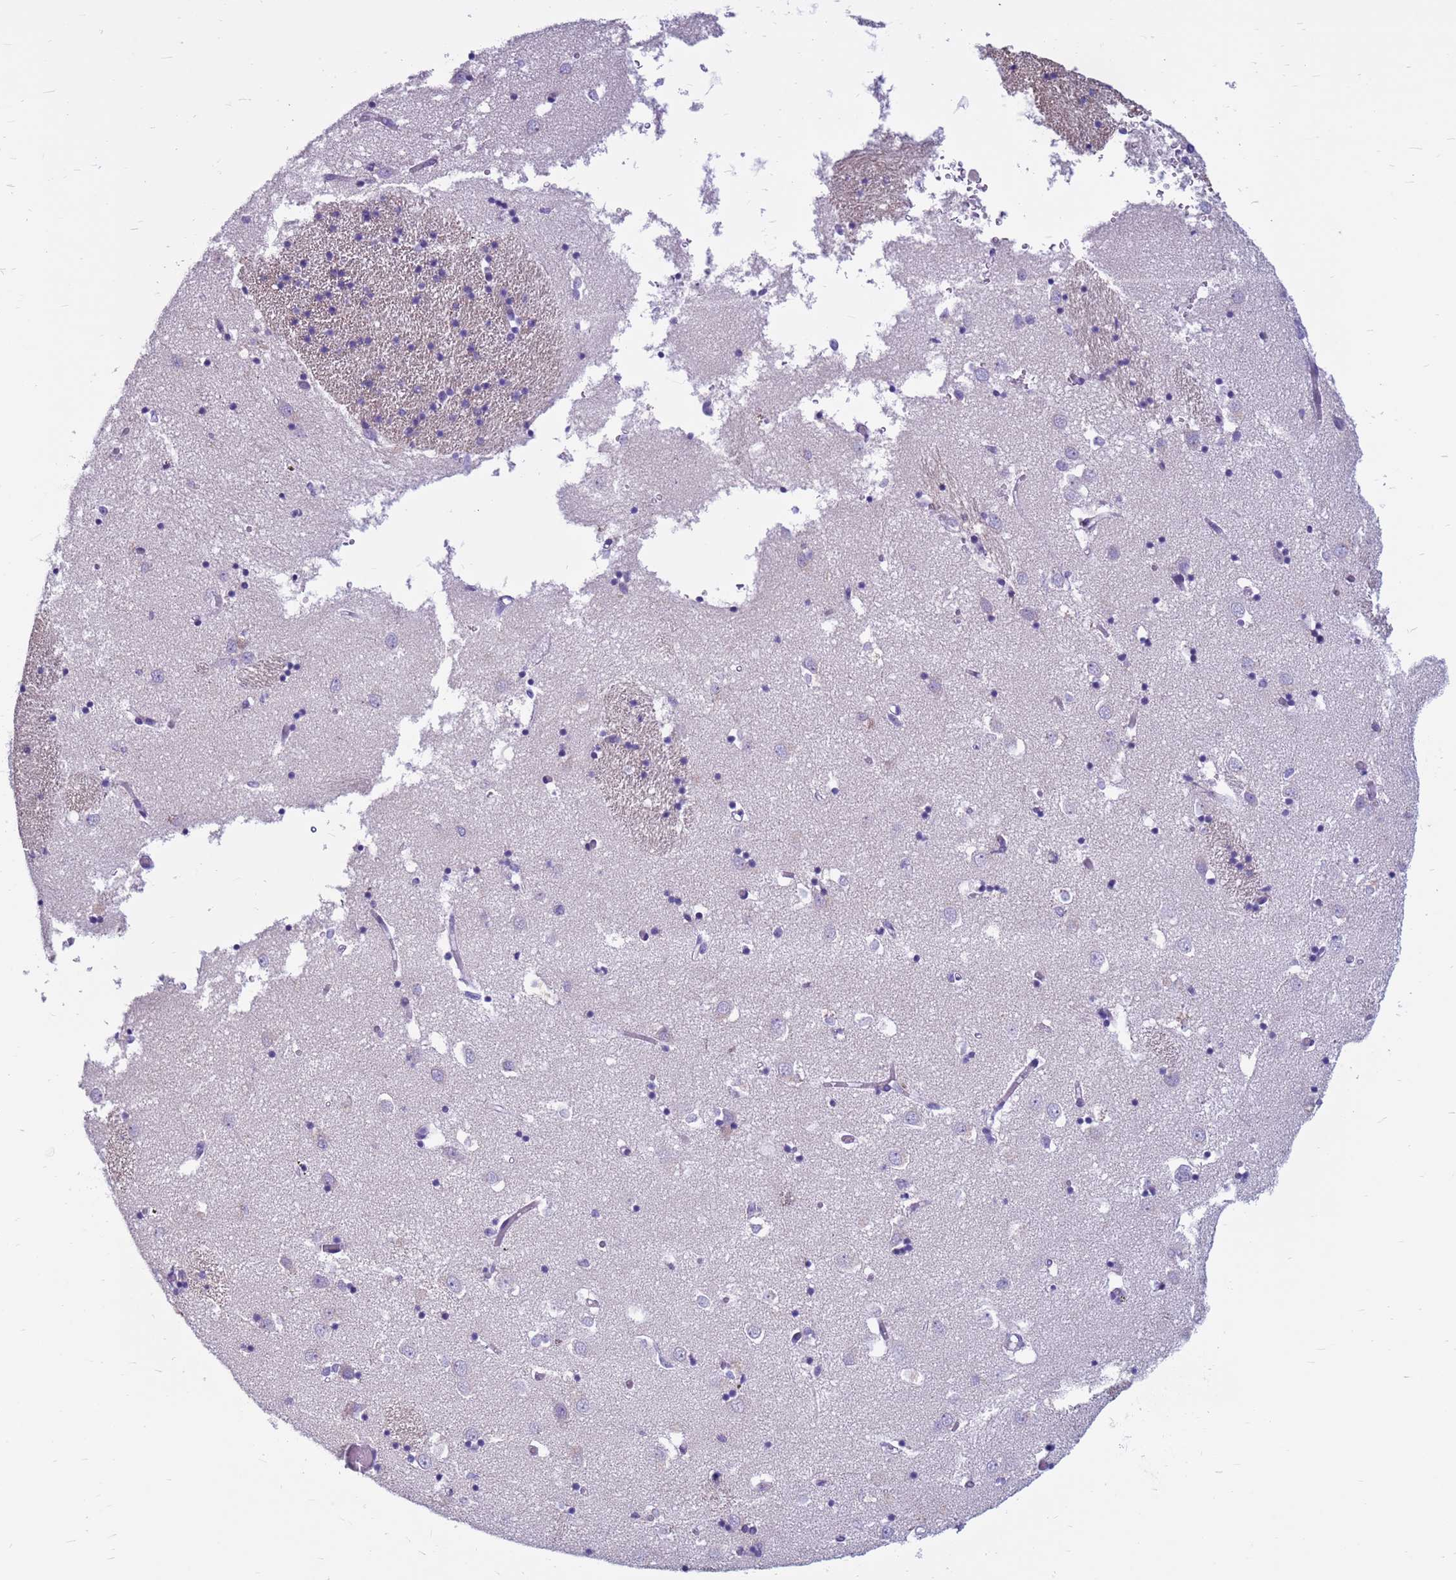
{"staining": {"intensity": "negative", "quantity": "none", "location": "none"}, "tissue": "caudate", "cell_type": "Glial cells", "image_type": "normal", "snomed": [{"axis": "morphology", "description": "Normal tissue, NOS"}, {"axis": "topography", "description": "Lateral ventricle wall"}], "caption": "The histopathology image reveals no significant expression in glial cells of caudate. (DAB immunohistochemistry (IHC) with hematoxylin counter stain).", "gene": "CDK2AP2", "patient": {"sex": "male", "age": 70}}